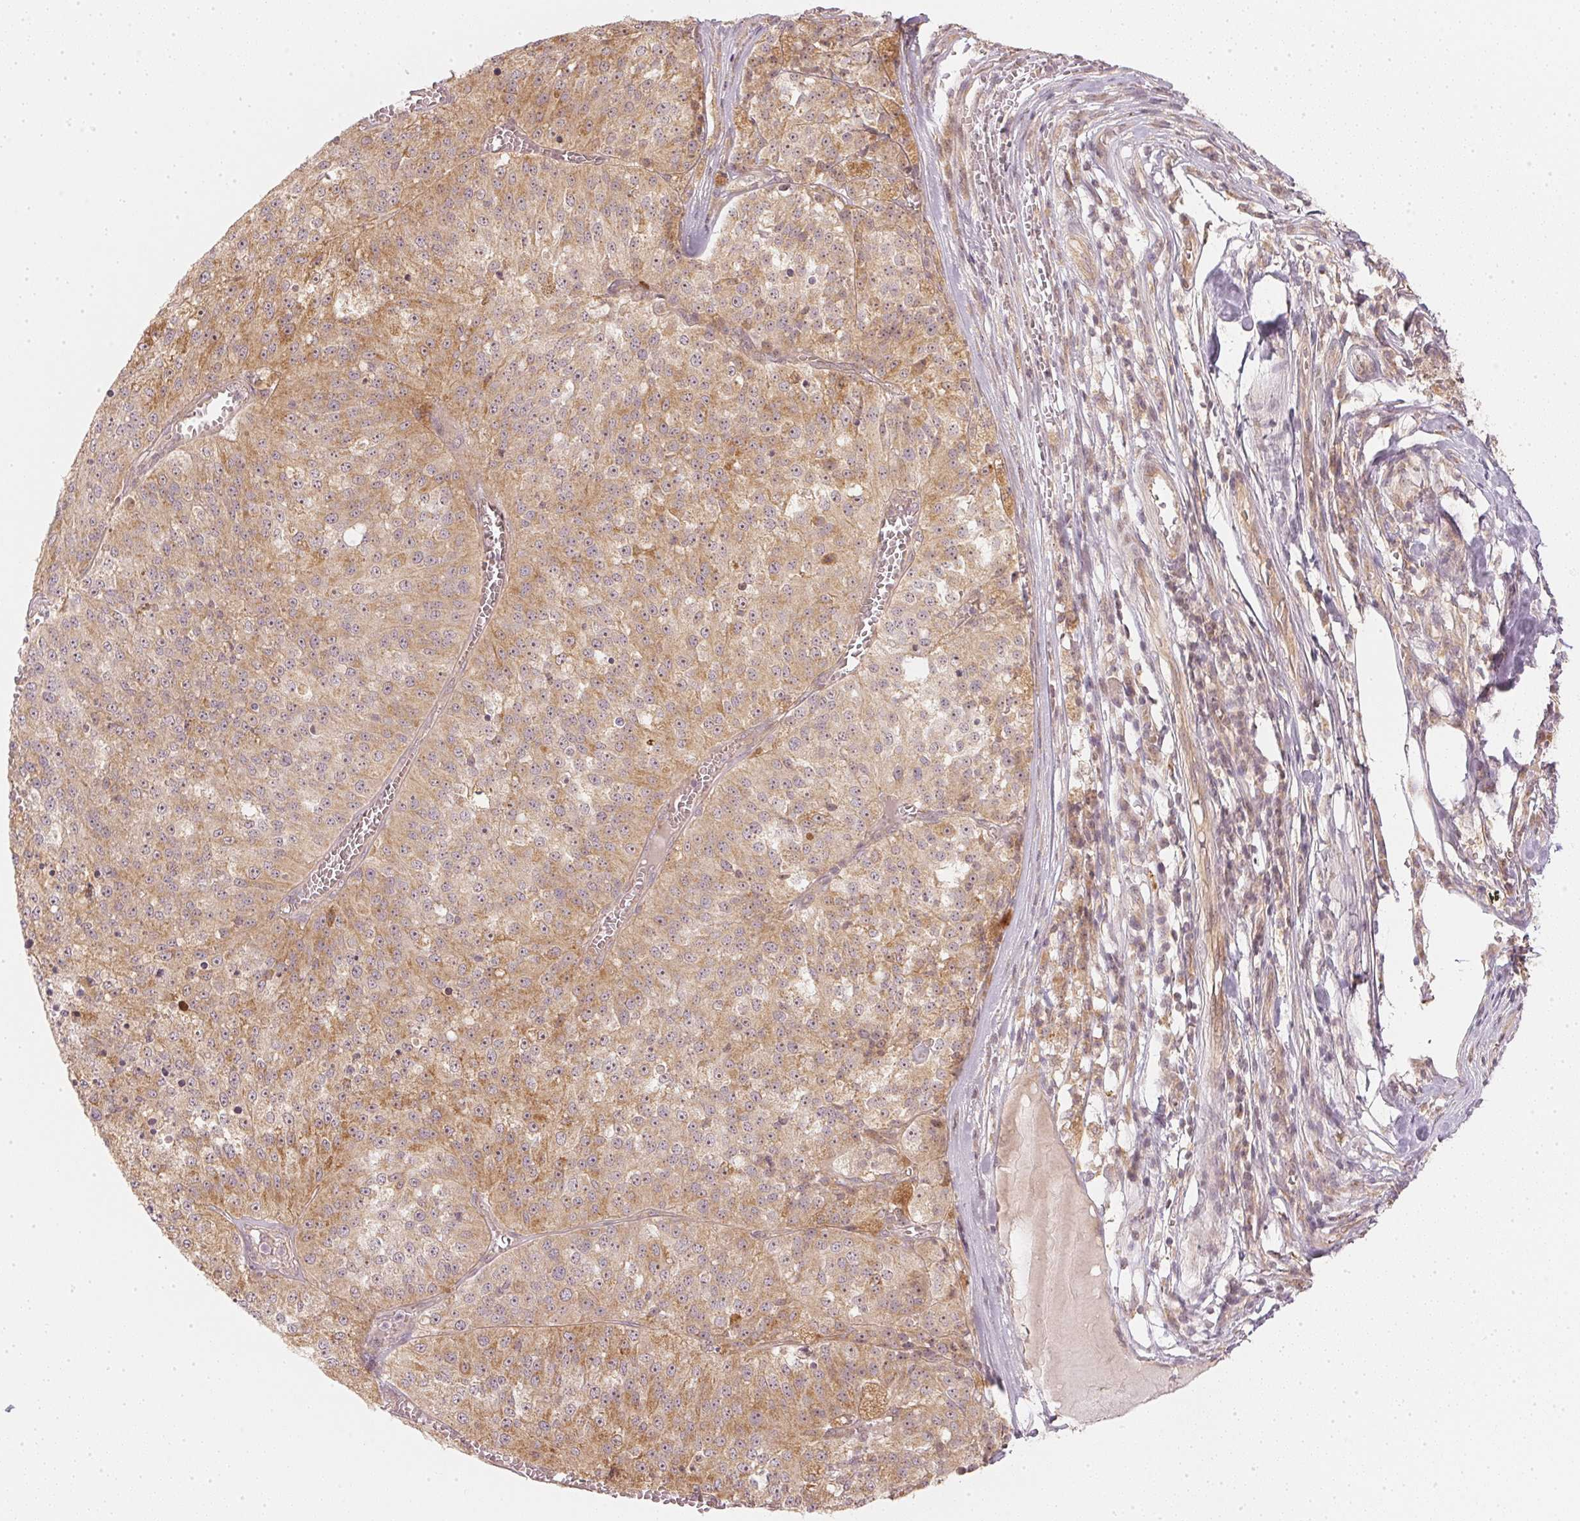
{"staining": {"intensity": "moderate", "quantity": ">75%", "location": "cytoplasmic/membranous,nuclear"}, "tissue": "melanoma", "cell_type": "Tumor cells", "image_type": "cancer", "snomed": [{"axis": "morphology", "description": "Malignant melanoma, Metastatic site"}, {"axis": "topography", "description": "Lymph node"}], "caption": "IHC (DAB (3,3'-diaminobenzidine)) staining of human malignant melanoma (metastatic site) demonstrates moderate cytoplasmic/membranous and nuclear protein positivity in approximately >75% of tumor cells.", "gene": "WDR54", "patient": {"sex": "female", "age": 64}}